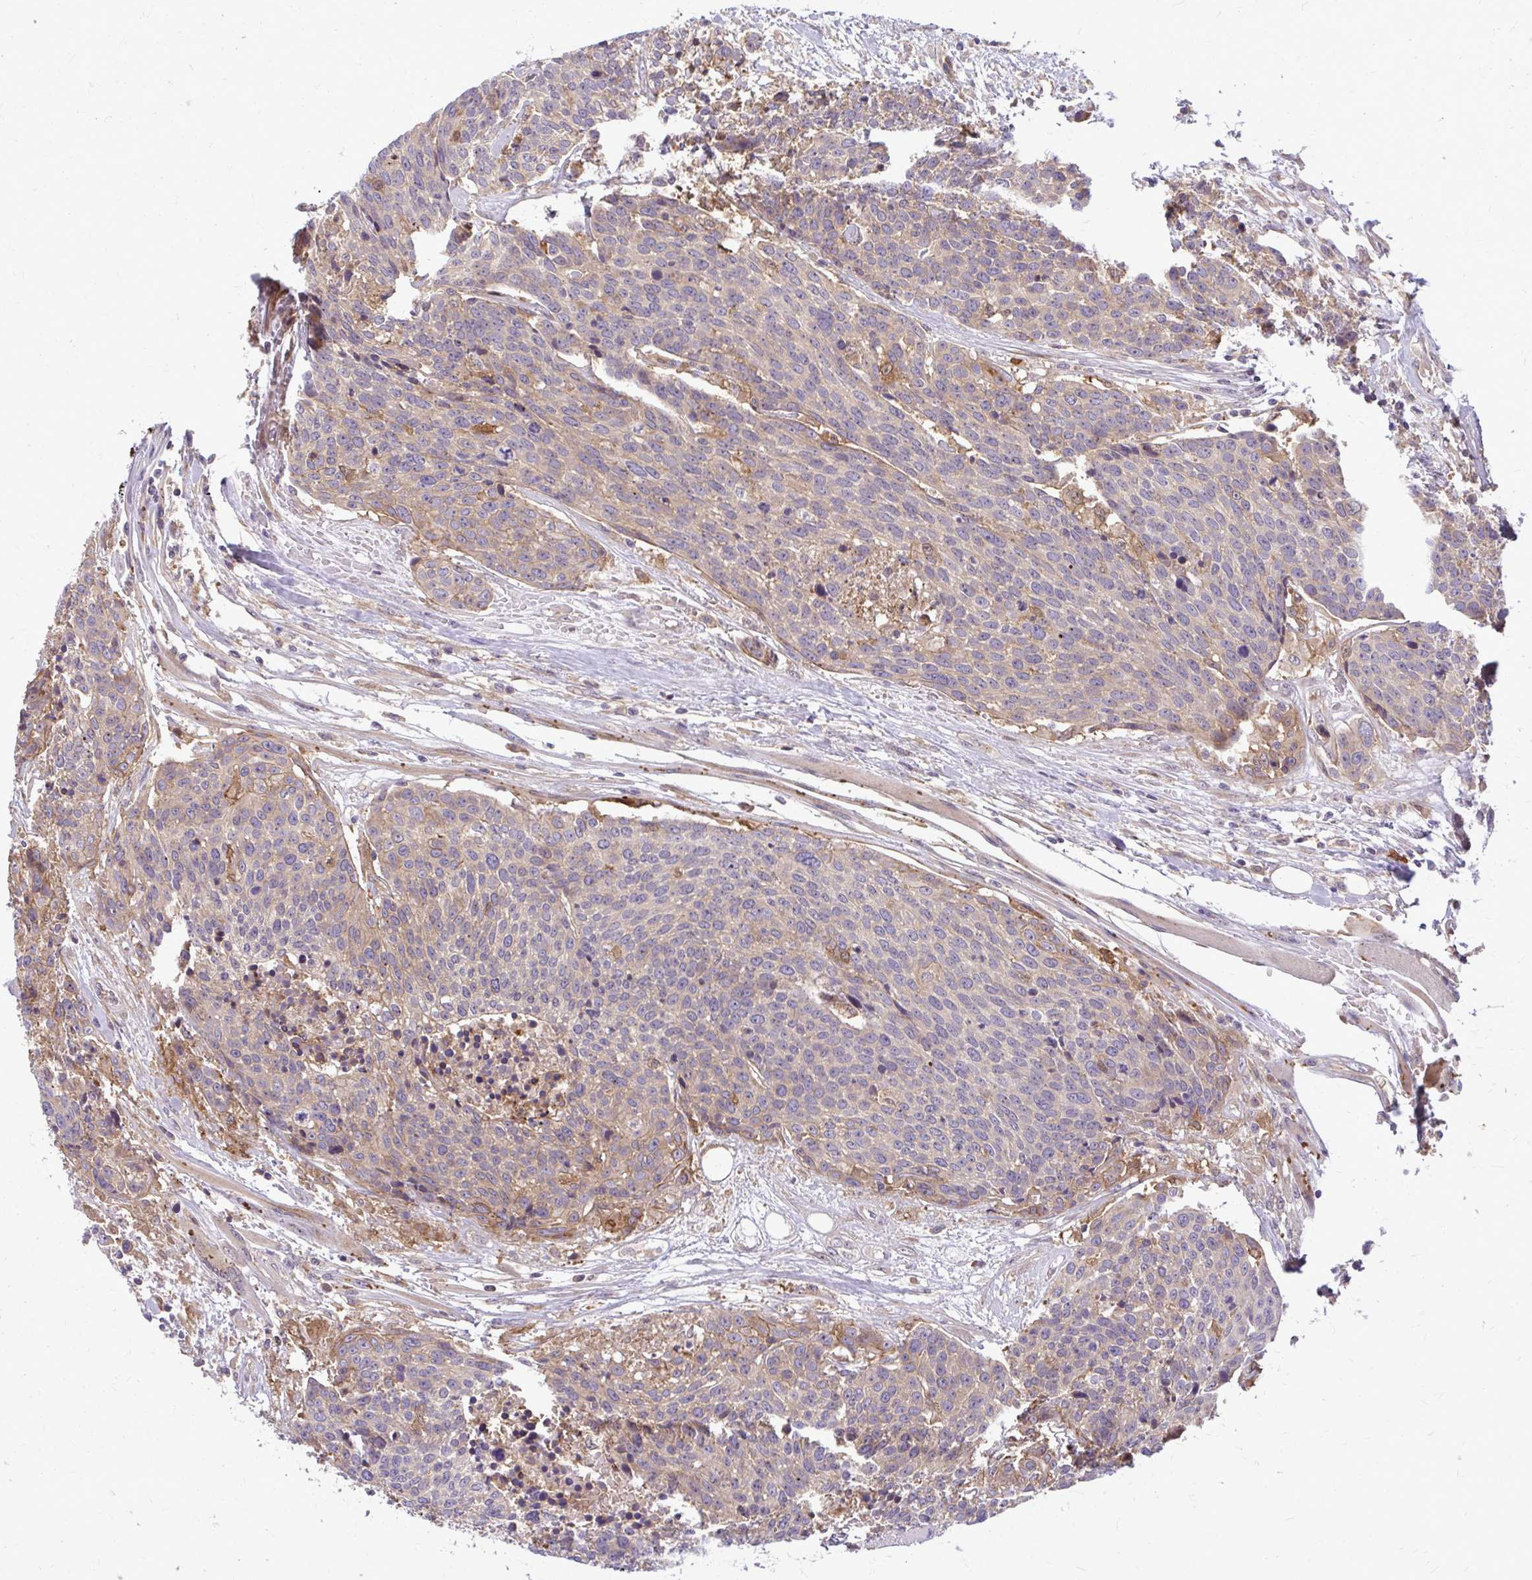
{"staining": {"intensity": "moderate", "quantity": "<25%", "location": "cytoplasmic/membranous"}, "tissue": "head and neck cancer", "cell_type": "Tumor cells", "image_type": "cancer", "snomed": [{"axis": "morphology", "description": "Squamous cell carcinoma, NOS"}, {"axis": "topography", "description": "Oral tissue"}, {"axis": "topography", "description": "Head-Neck"}], "caption": "Moderate cytoplasmic/membranous positivity for a protein is identified in about <25% of tumor cells of head and neck cancer using immunohistochemistry.", "gene": "OXNAD1", "patient": {"sex": "male", "age": 64}}